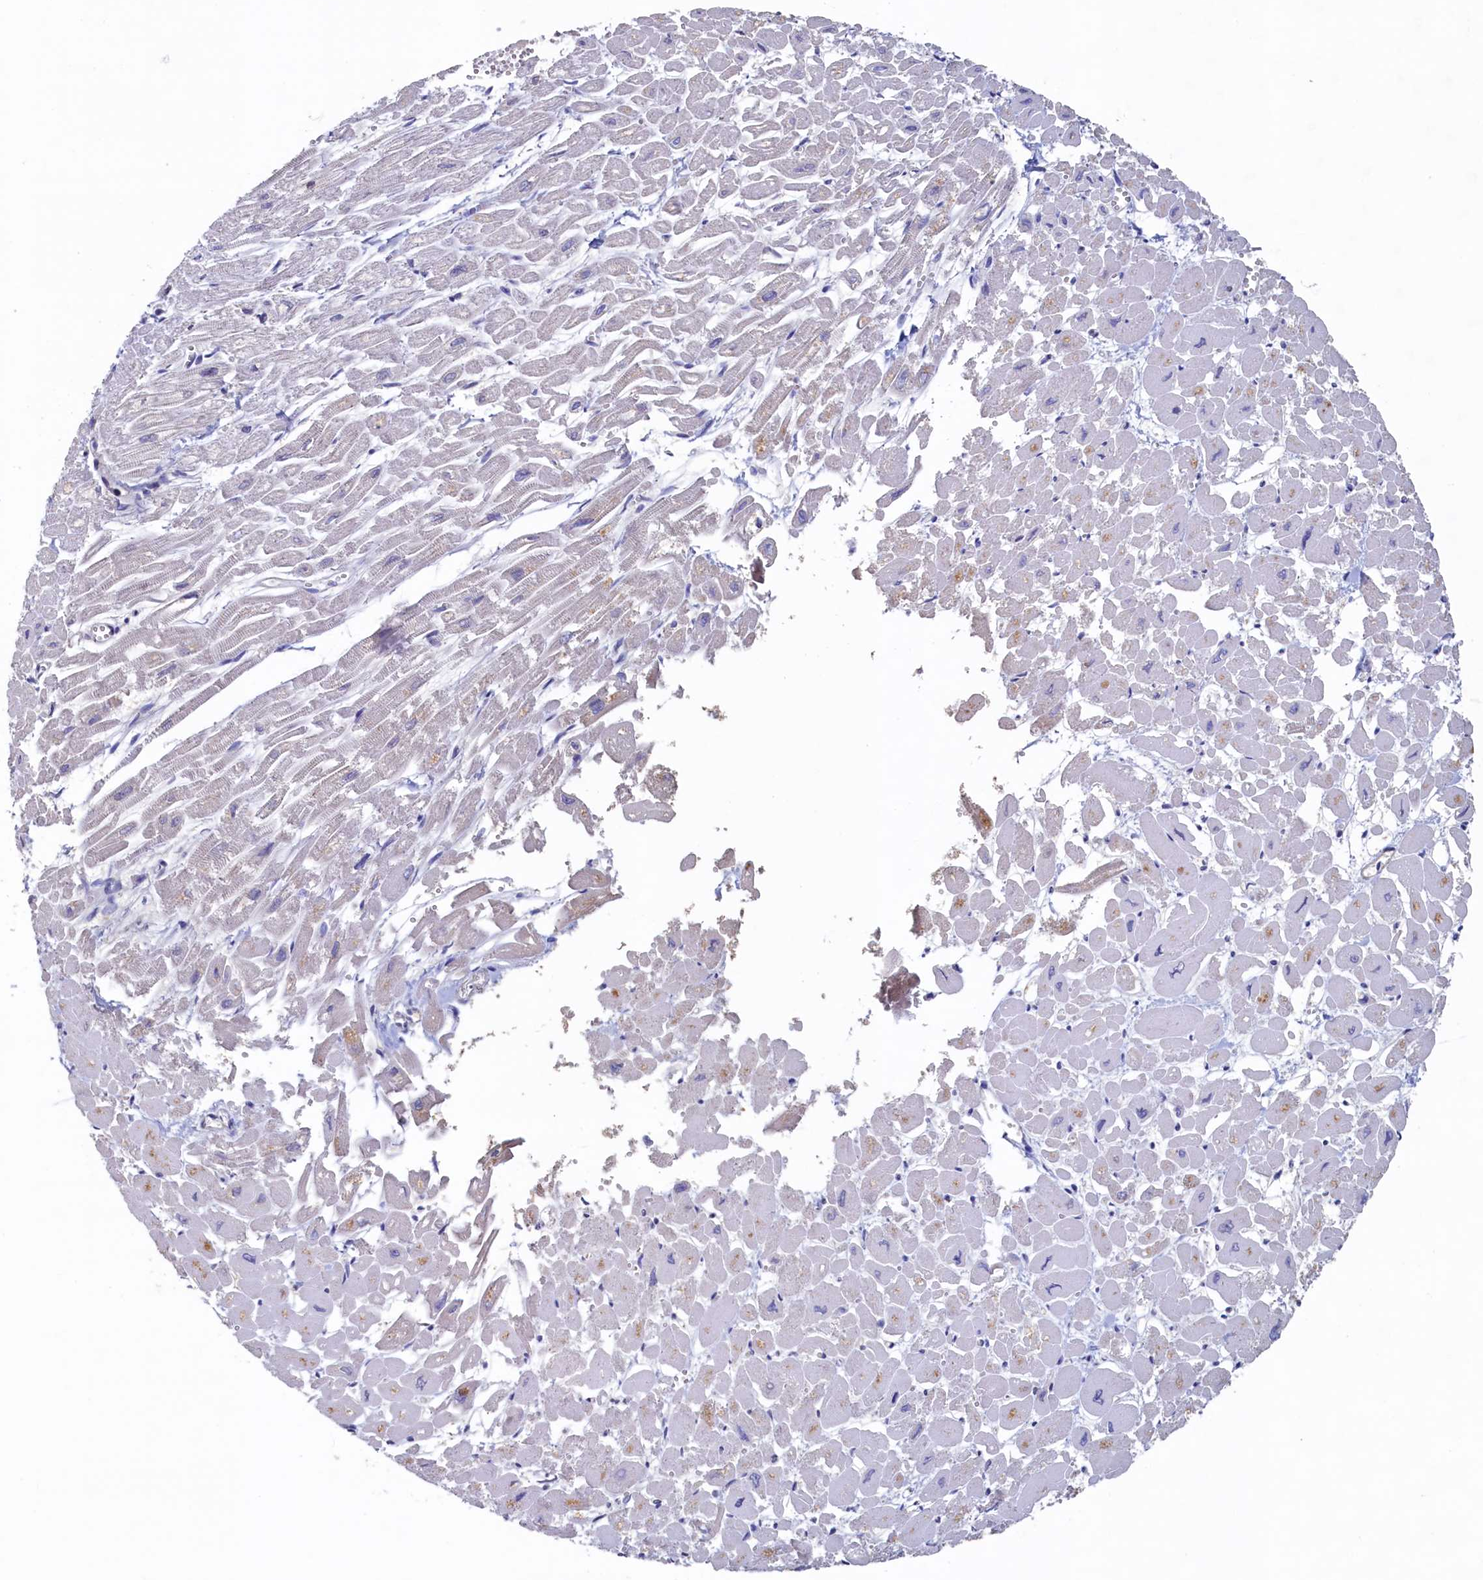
{"staining": {"intensity": "moderate", "quantity": "<25%", "location": "nuclear"}, "tissue": "heart muscle", "cell_type": "Cardiomyocytes", "image_type": "normal", "snomed": [{"axis": "morphology", "description": "Normal tissue, NOS"}, {"axis": "topography", "description": "Heart"}], "caption": "Immunohistochemical staining of unremarkable human heart muscle shows low levels of moderate nuclear expression in approximately <25% of cardiomyocytes. (Stains: DAB (3,3'-diaminobenzidine) in brown, nuclei in blue, Microscopy: brightfield microscopy at high magnification).", "gene": "AHCY", "patient": {"sex": "male", "age": 54}}